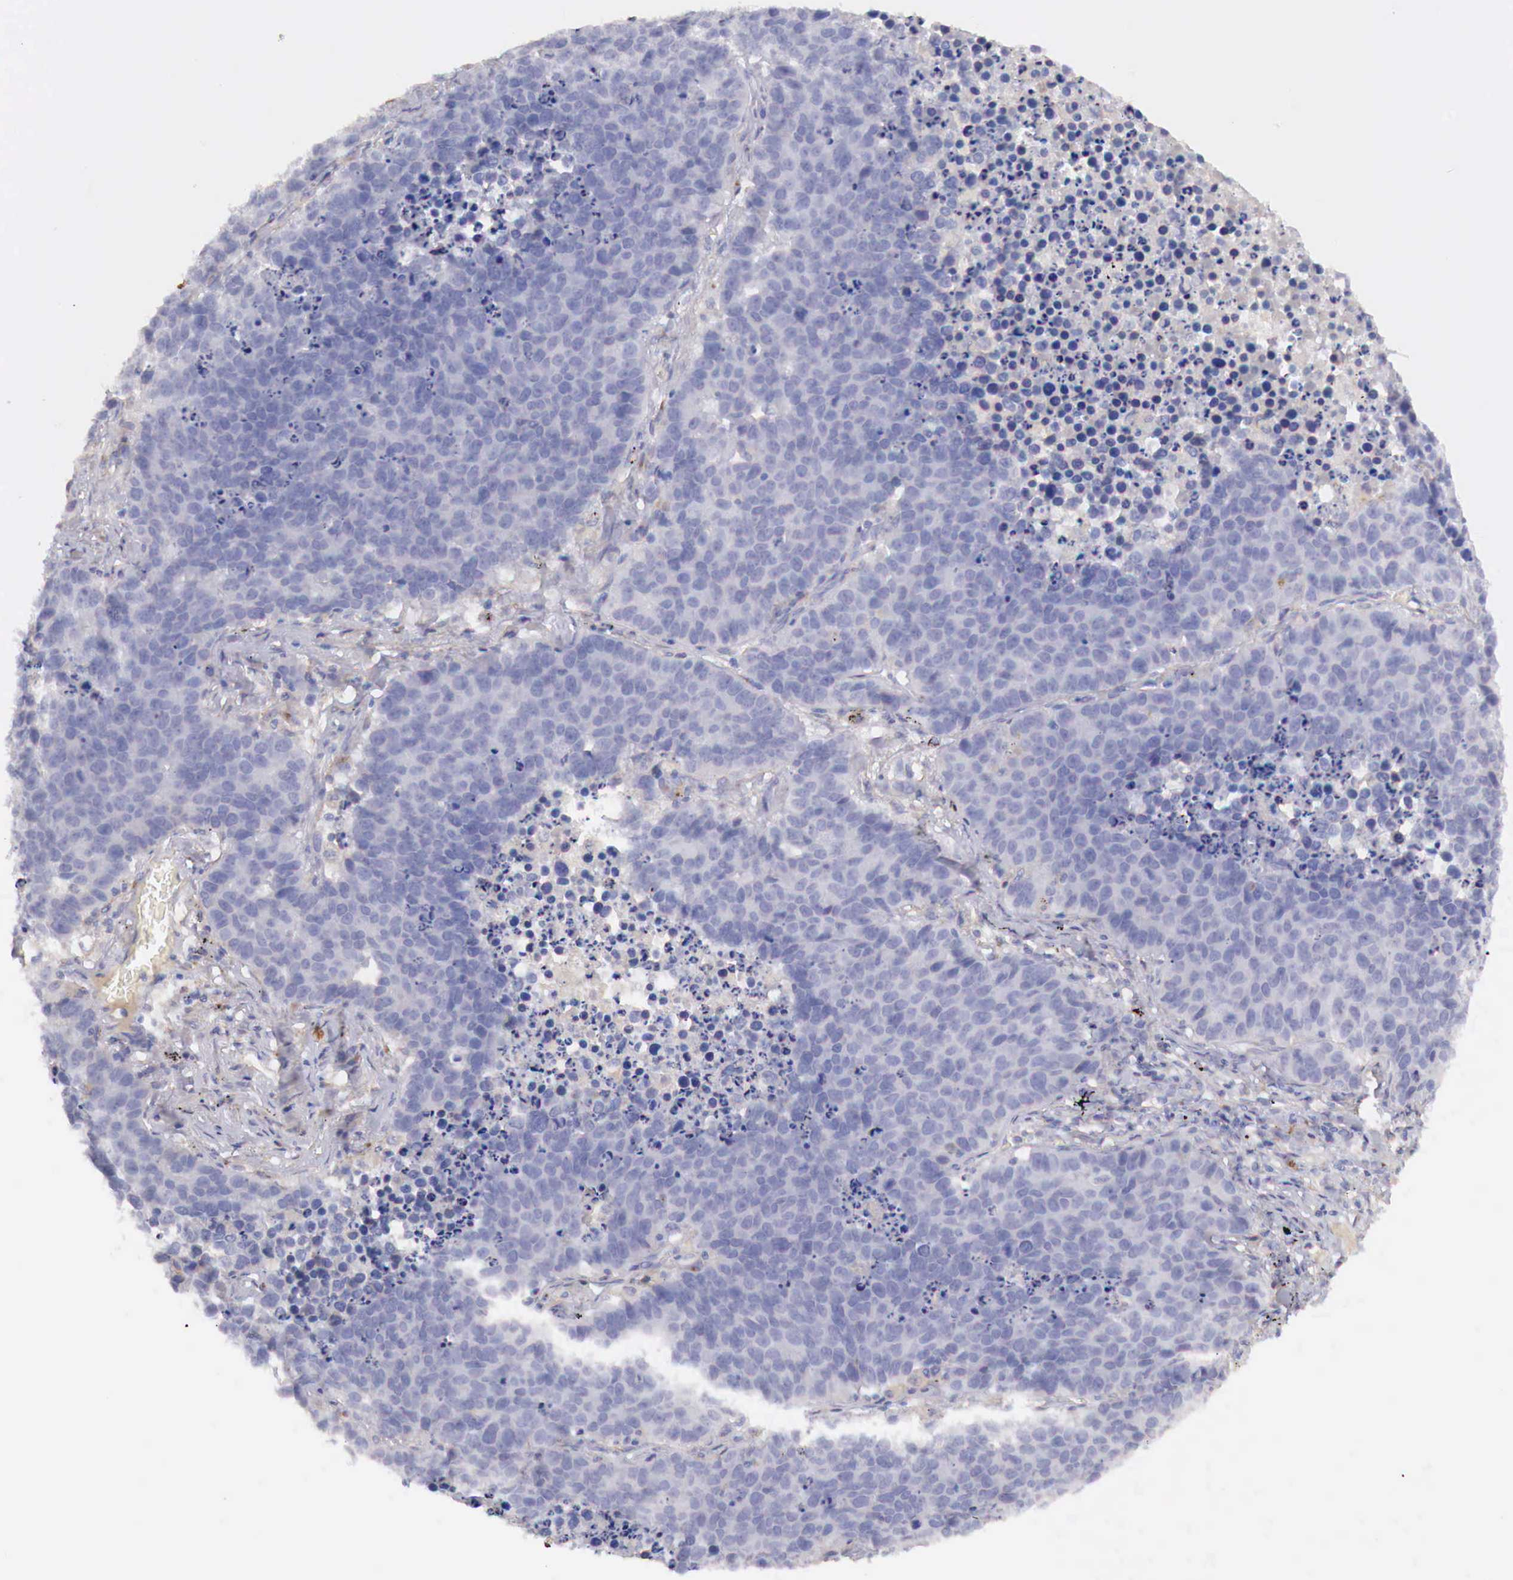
{"staining": {"intensity": "negative", "quantity": "none", "location": "none"}, "tissue": "lung cancer", "cell_type": "Tumor cells", "image_type": "cancer", "snomed": [{"axis": "morphology", "description": "Carcinoid, malignant, NOS"}, {"axis": "topography", "description": "Lung"}], "caption": "This micrograph is of lung cancer (malignant carcinoid) stained with immunohistochemistry (IHC) to label a protein in brown with the nuclei are counter-stained blue. There is no staining in tumor cells. The staining was performed using DAB (3,3'-diaminobenzidine) to visualize the protein expression in brown, while the nuclei were stained in blue with hematoxylin (Magnification: 20x).", "gene": "KLHDC7B", "patient": {"sex": "male", "age": 60}}